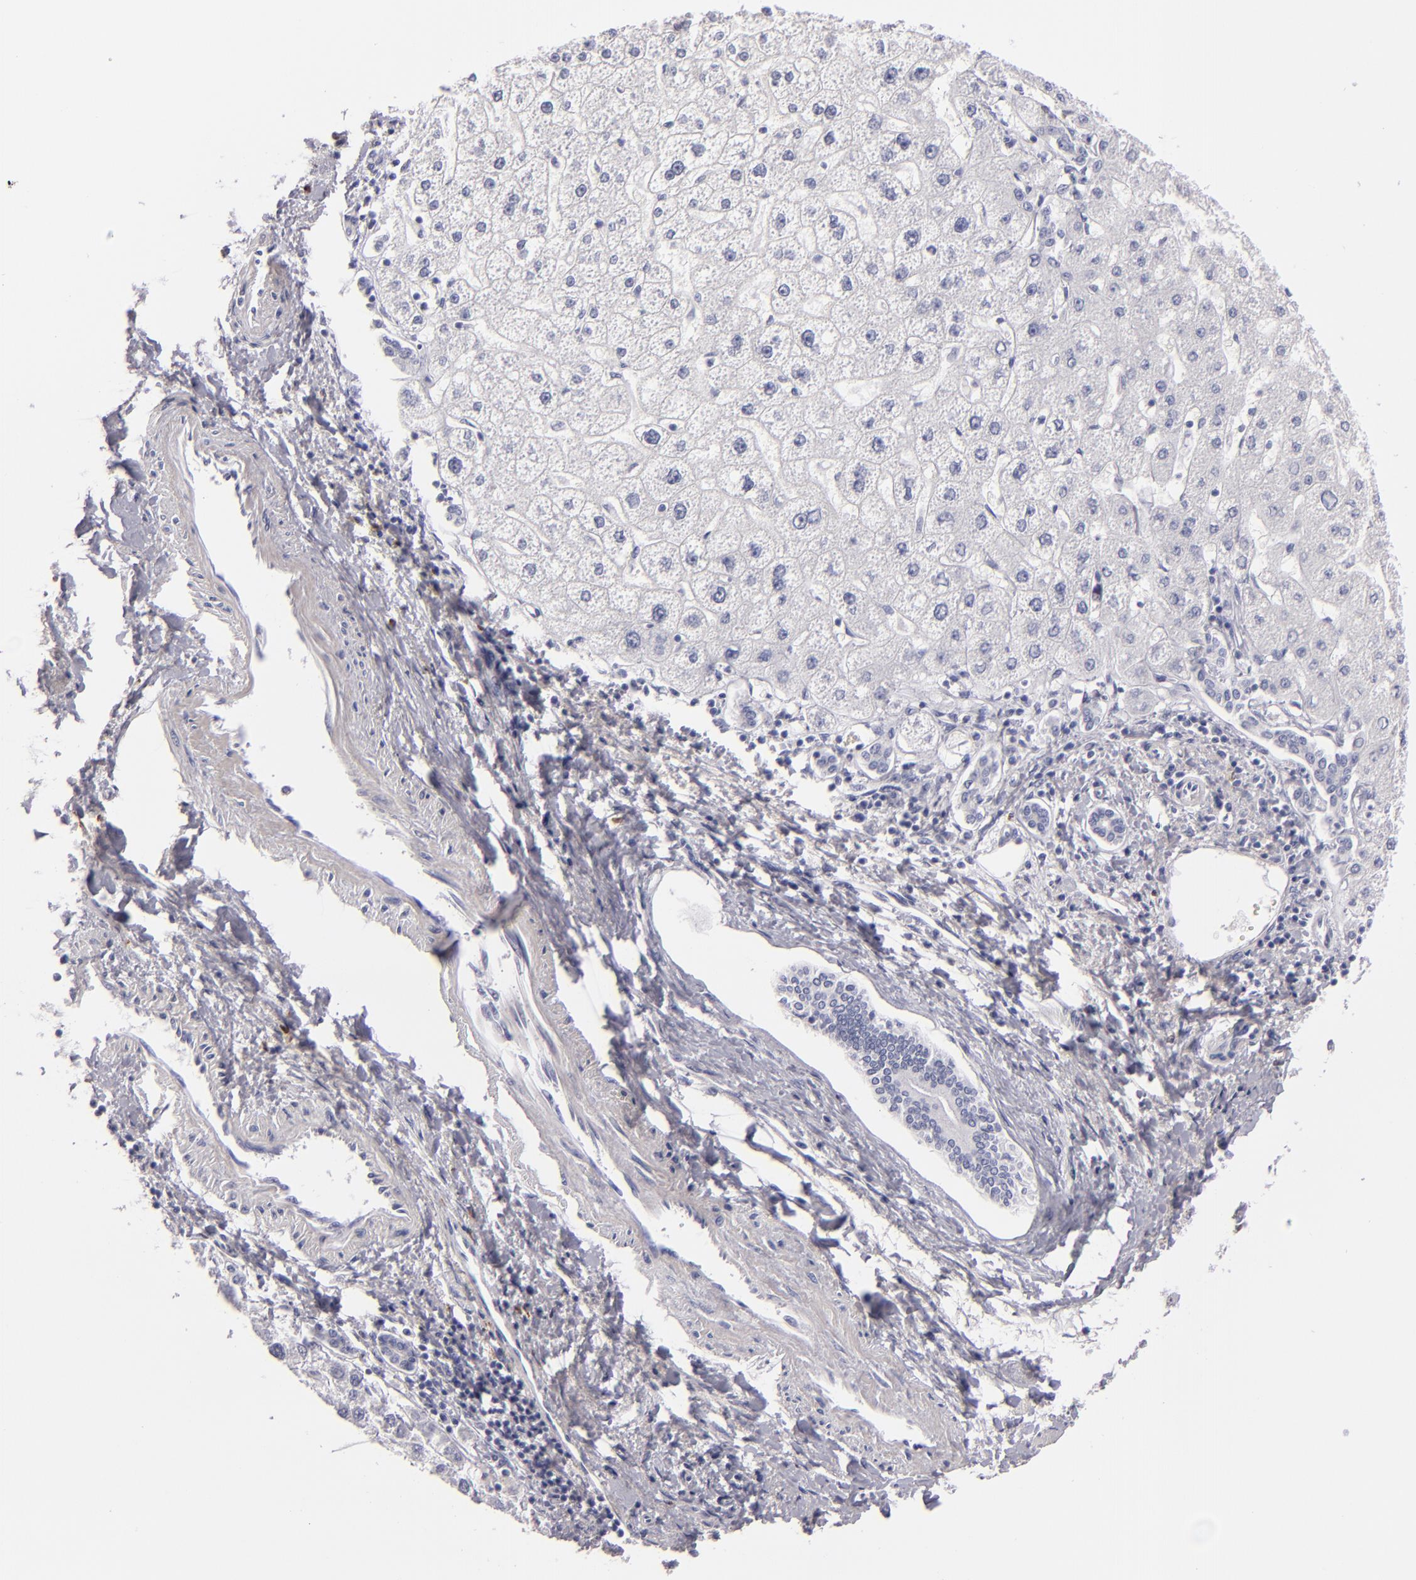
{"staining": {"intensity": "negative", "quantity": "none", "location": "none"}, "tissue": "liver cancer", "cell_type": "Tumor cells", "image_type": "cancer", "snomed": [{"axis": "morphology", "description": "Carcinoma, Hepatocellular, NOS"}, {"axis": "topography", "description": "Liver"}], "caption": "Tumor cells are negative for protein expression in human liver cancer (hepatocellular carcinoma).", "gene": "F13A1", "patient": {"sex": "female", "age": 85}}